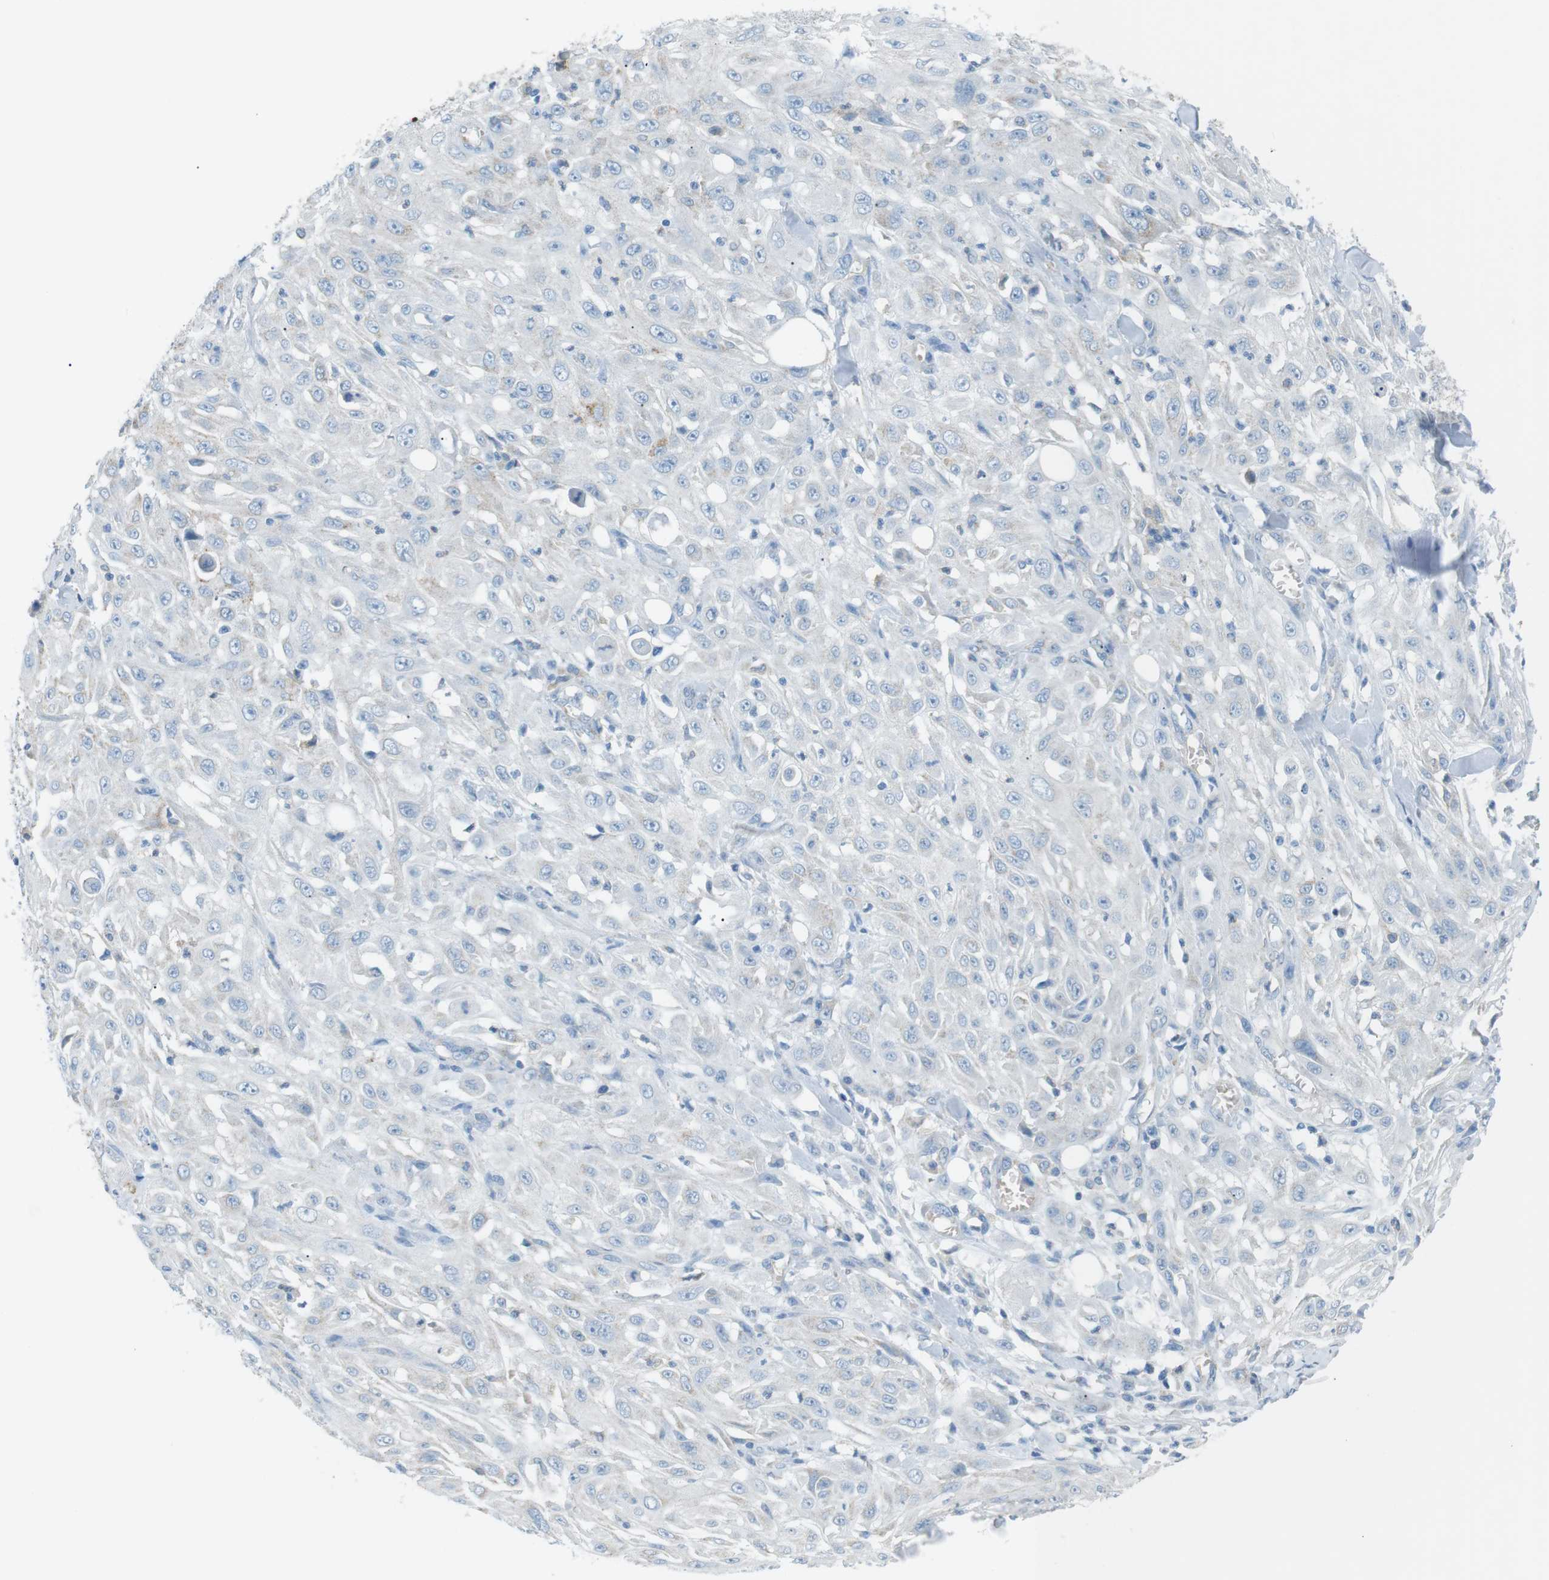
{"staining": {"intensity": "negative", "quantity": "none", "location": "none"}, "tissue": "skin cancer", "cell_type": "Tumor cells", "image_type": "cancer", "snomed": [{"axis": "morphology", "description": "Squamous cell carcinoma, NOS"}, {"axis": "morphology", "description": "Squamous cell carcinoma, metastatic, NOS"}, {"axis": "topography", "description": "Skin"}, {"axis": "topography", "description": "Lymph node"}], "caption": "There is no significant expression in tumor cells of skin cancer.", "gene": "VAMP1", "patient": {"sex": "male", "age": 75}}